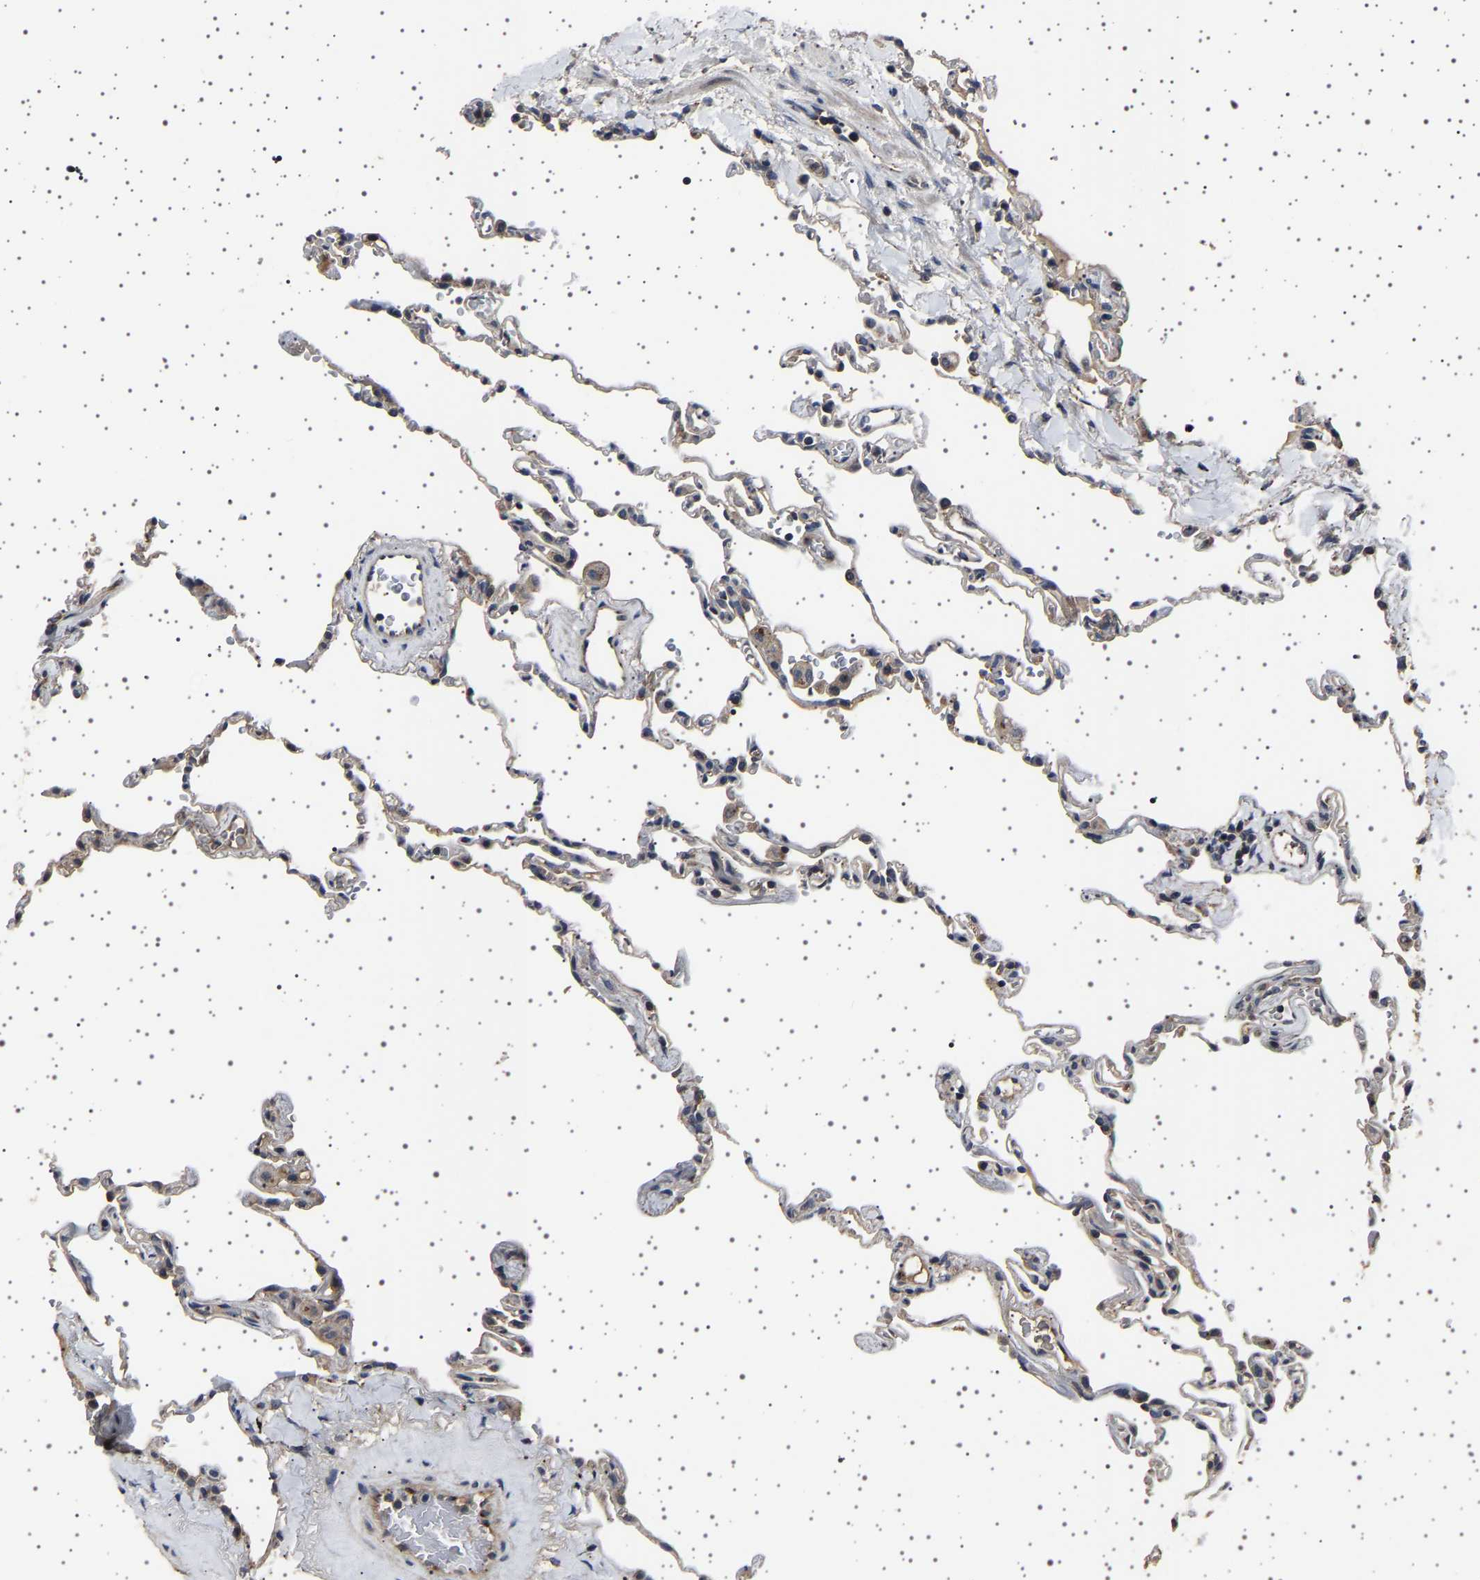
{"staining": {"intensity": "weak", "quantity": "<25%", "location": "cytoplasmic/membranous"}, "tissue": "lung", "cell_type": "Alveolar cells", "image_type": "normal", "snomed": [{"axis": "morphology", "description": "Normal tissue, NOS"}, {"axis": "topography", "description": "Lung"}], "caption": "IHC image of unremarkable human lung stained for a protein (brown), which displays no staining in alveolar cells.", "gene": "NCKAP1", "patient": {"sex": "male", "age": 59}}